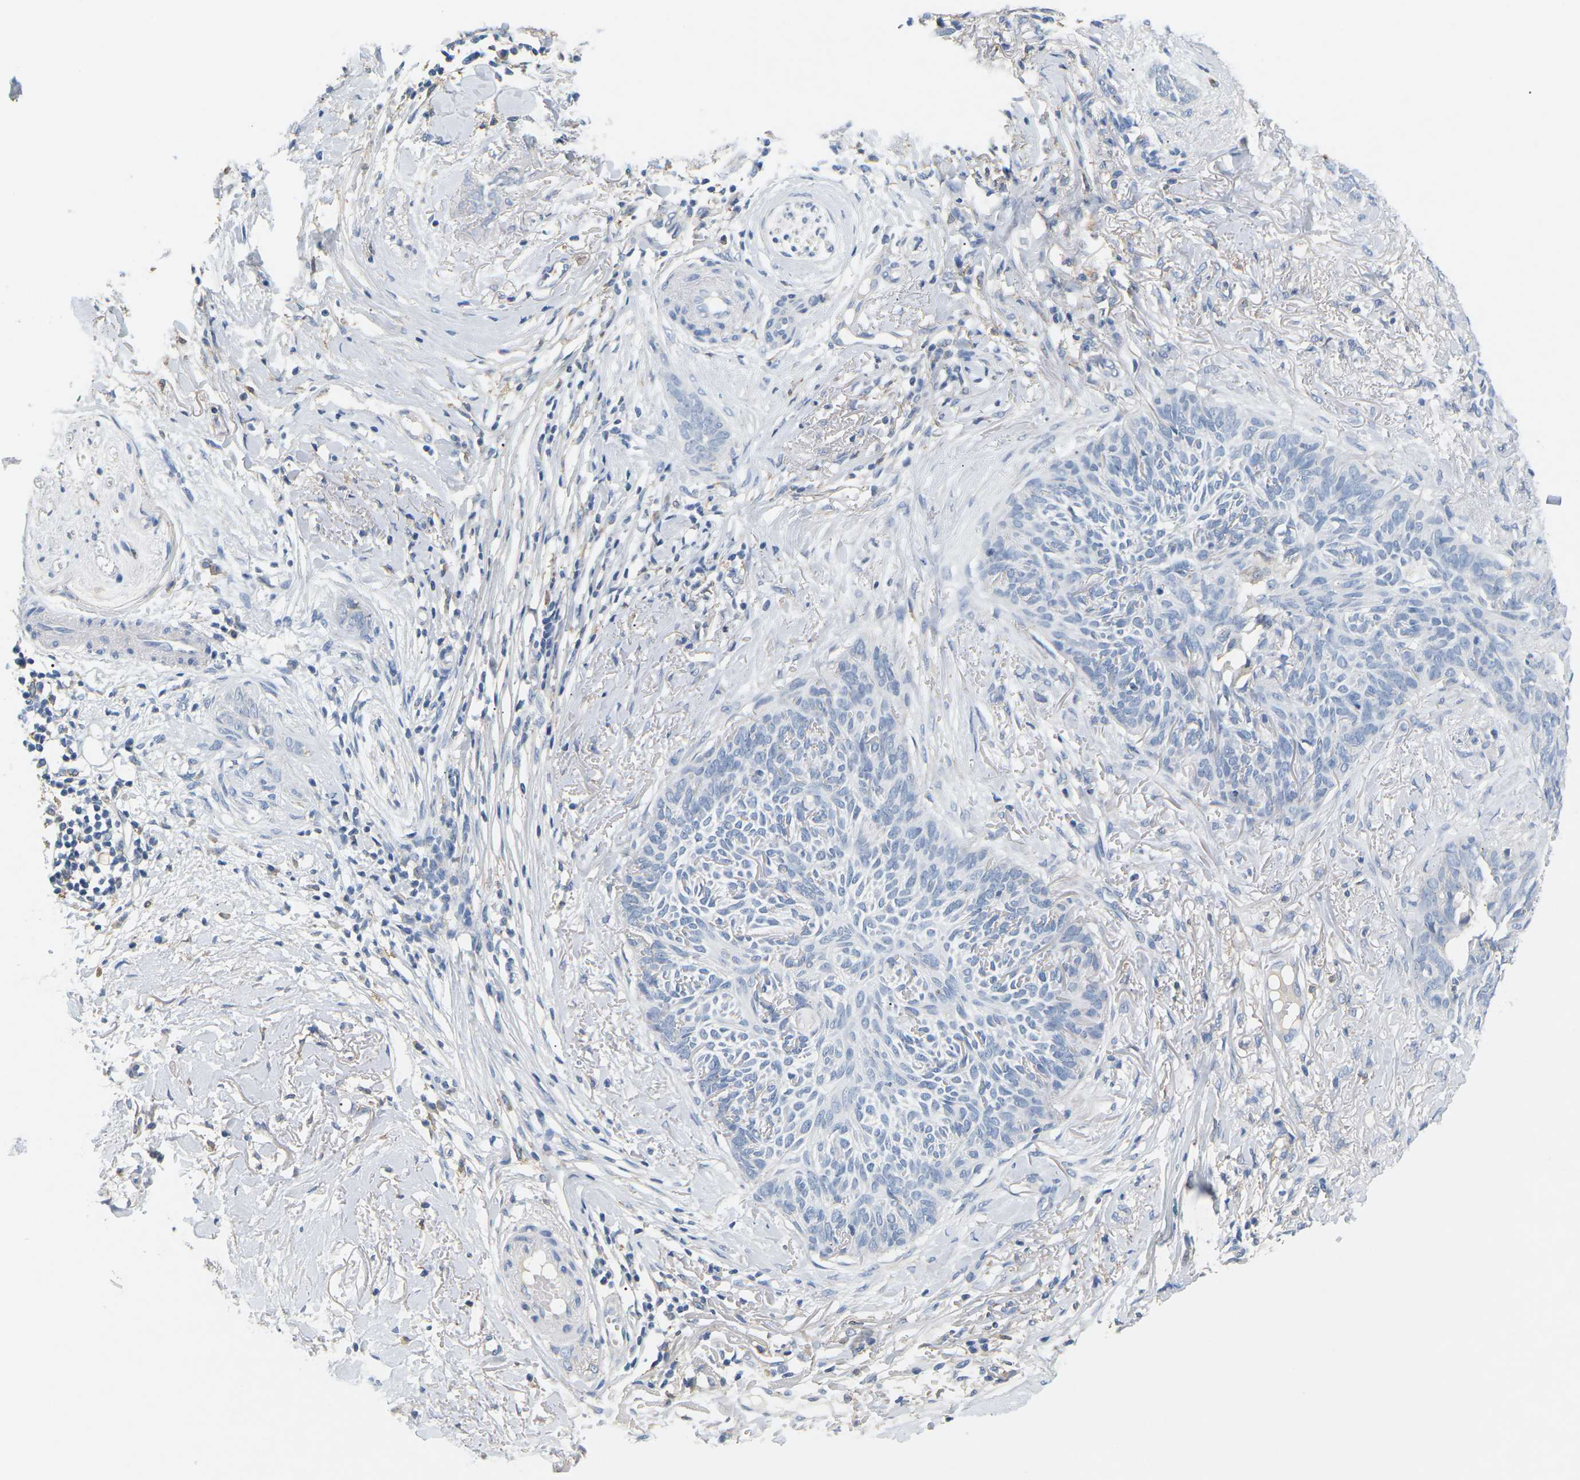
{"staining": {"intensity": "negative", "quantity": "none", "location": "none"}, "tissue": "skin cancer", "cell_type": "Tumor cells", "image_type": "cancer", "snomed": [{"axis": "morphology", "description": "Basal cell carcinoma"}, {"axis": "topography", "description": "Skin"}], "caption": "This is an IHC image of human skin basal cell carcinoma. There is no staining in tumor cells.", "gene": "ADM", "patient": {"sex": "female", "age": 84}}